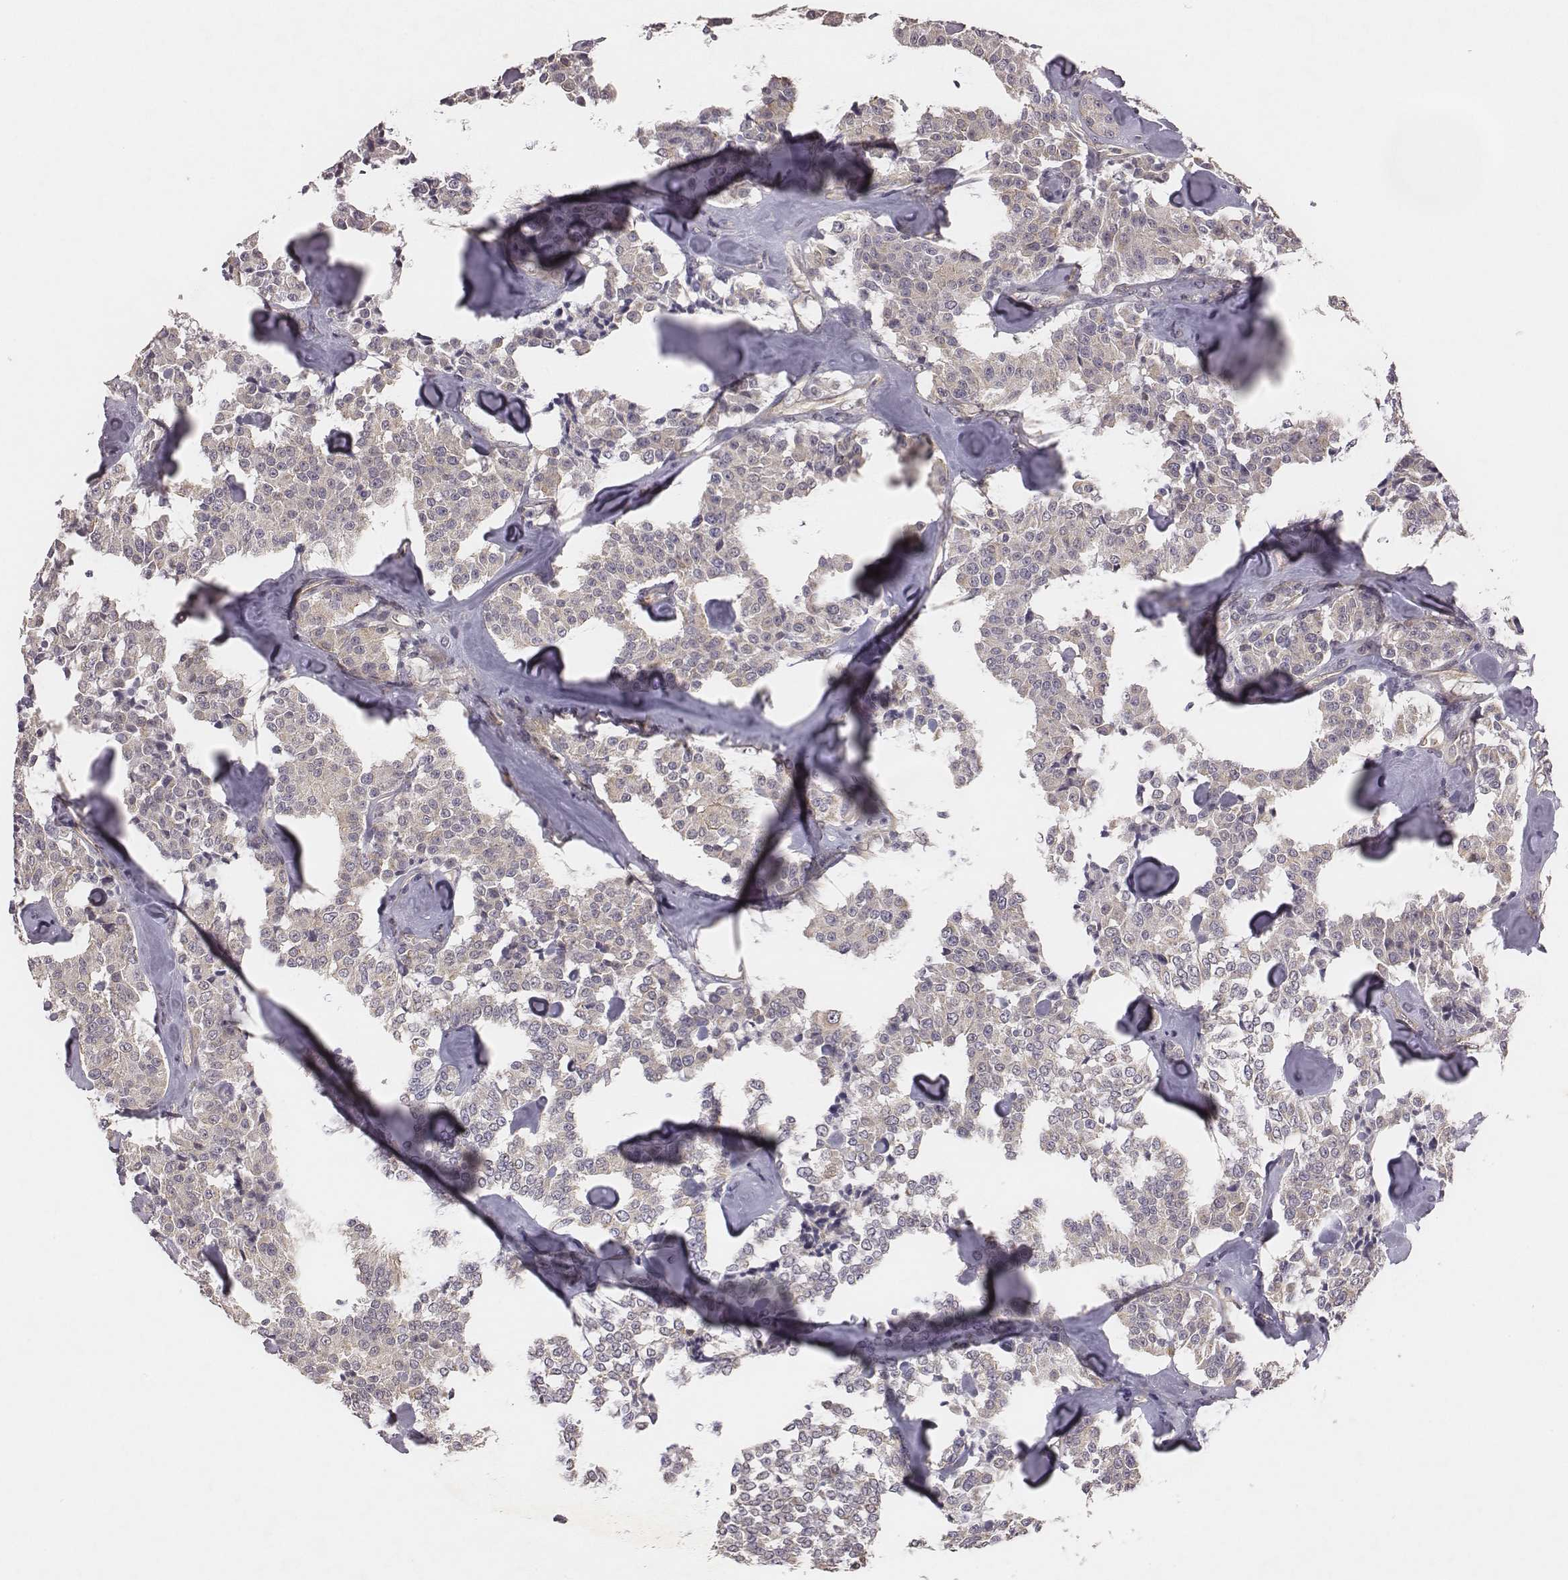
{"staining": {"intensity": "negative", "quantity": "none", "location": "none"}, "tissue": "carcinoid", "cell_type": "Tumor cells", "image_type": "cancer", "snomed": [{"axis": "morphology", "description": "Carcinoid, malignant, NOS"}, {"axis": "topography", "description": "Pancreas"}], "caption": "The image exhibits no staining of tumor cells in carcinoid. Brightfield microscopy of immunohistochemistry (IHC) stained with DAB (brown) and hematoxylin (blue), captured at high magnification.", "gene": "SCARF1", "patient": {"sex": "male", "age": 41}}